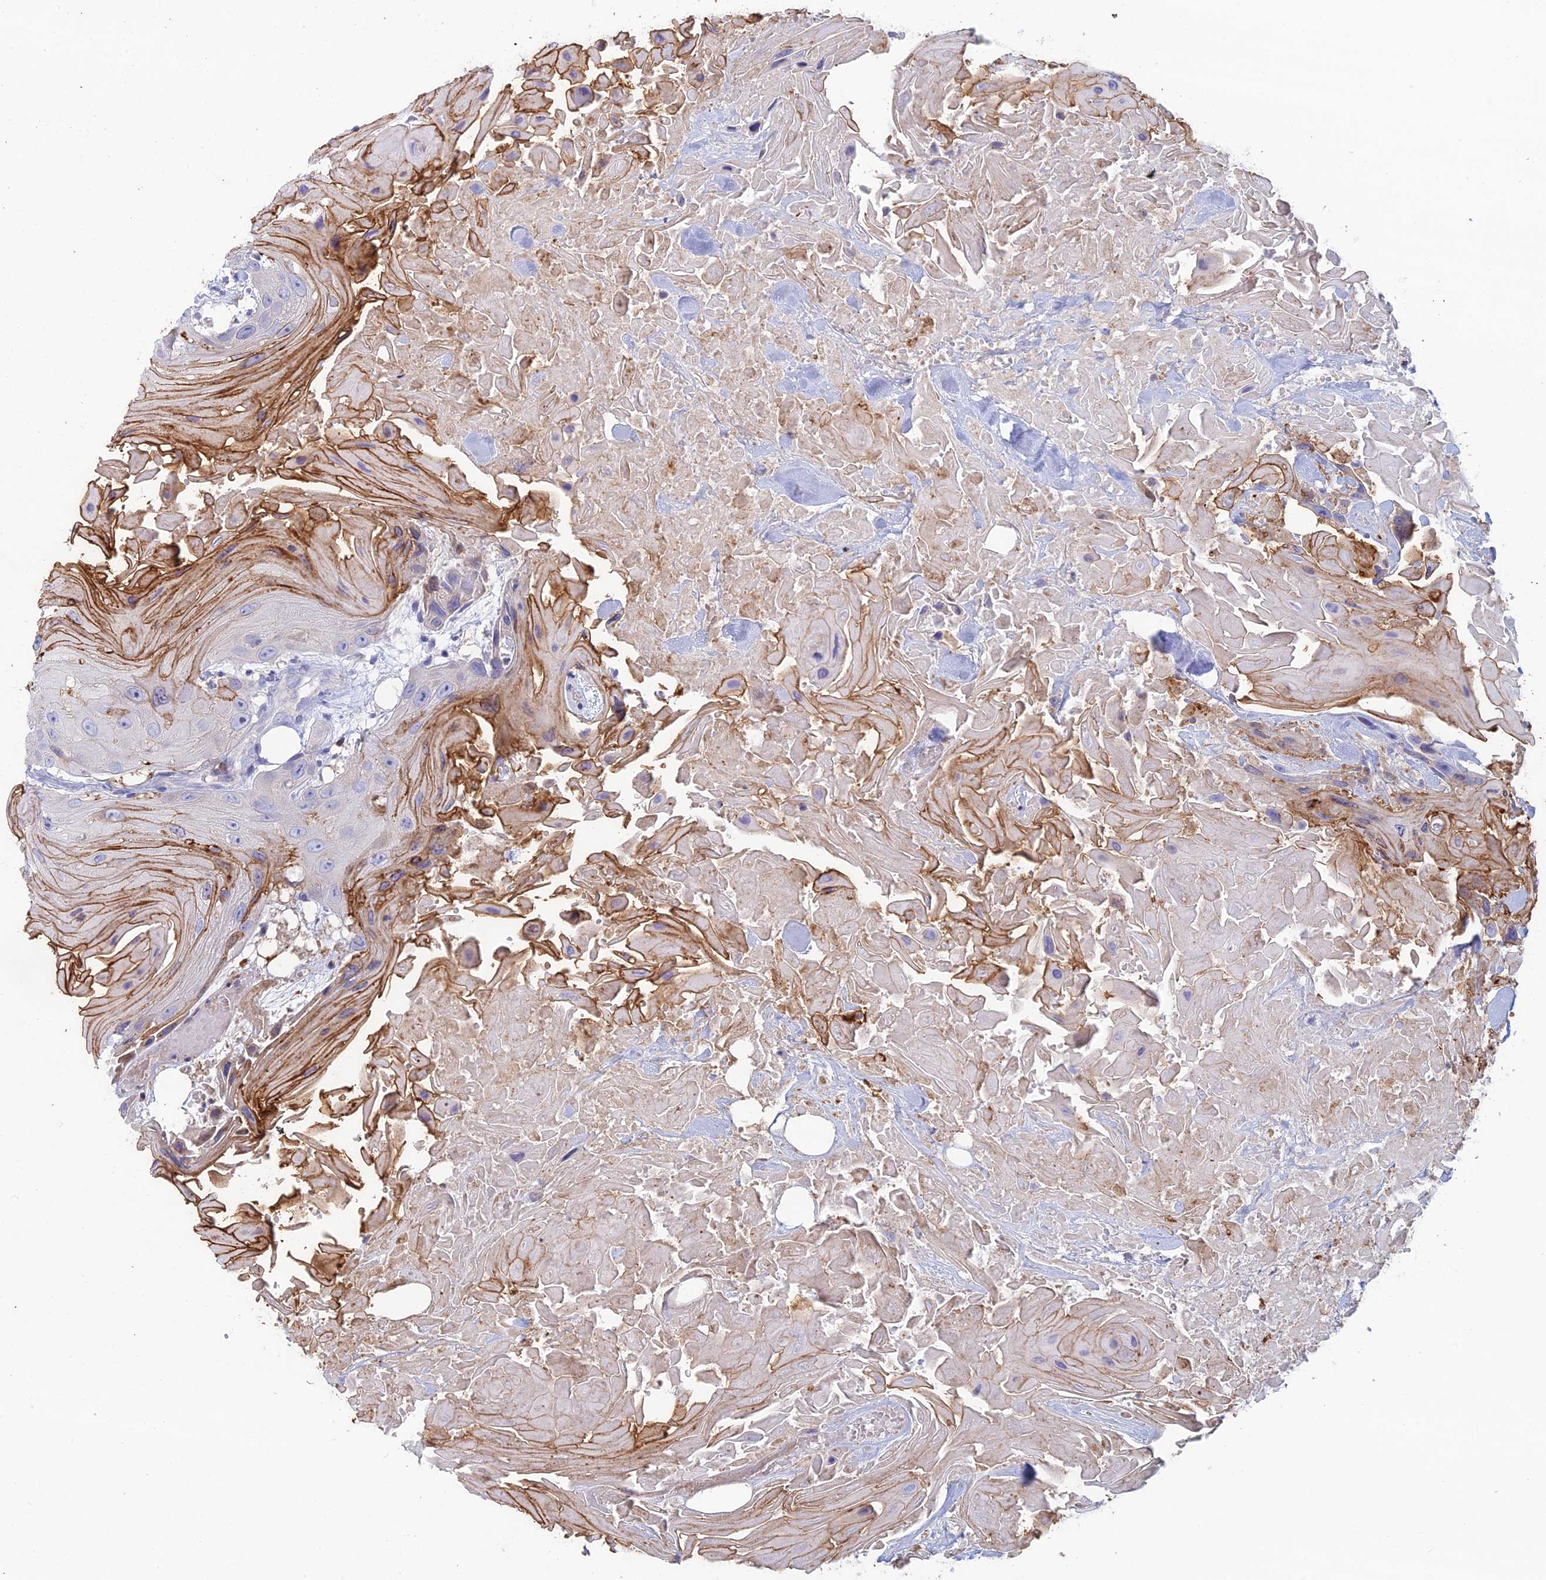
{"staining": {"intensity": "strong", "quantity": "<25%", "location": "cytoplasmic/membranous"}, "tissue": "head and neck cancer", "cell_type": "Tumor cells", "image_type": "cancer", "snomed": [{"axis": "morphology", "description": "Squamous cell carcinoma, NOS"}, {"axis": "topography", "description": "Head-Neck"}], "caption": "Human head and neck squamous cell carcinoma stained with a brown dye demonstrates strong cytoplasmic/membranous positive positivity in about <25% of tumor cells.", "gene": "IFTAP", "patient": {"sex": "male", "age": 81}}